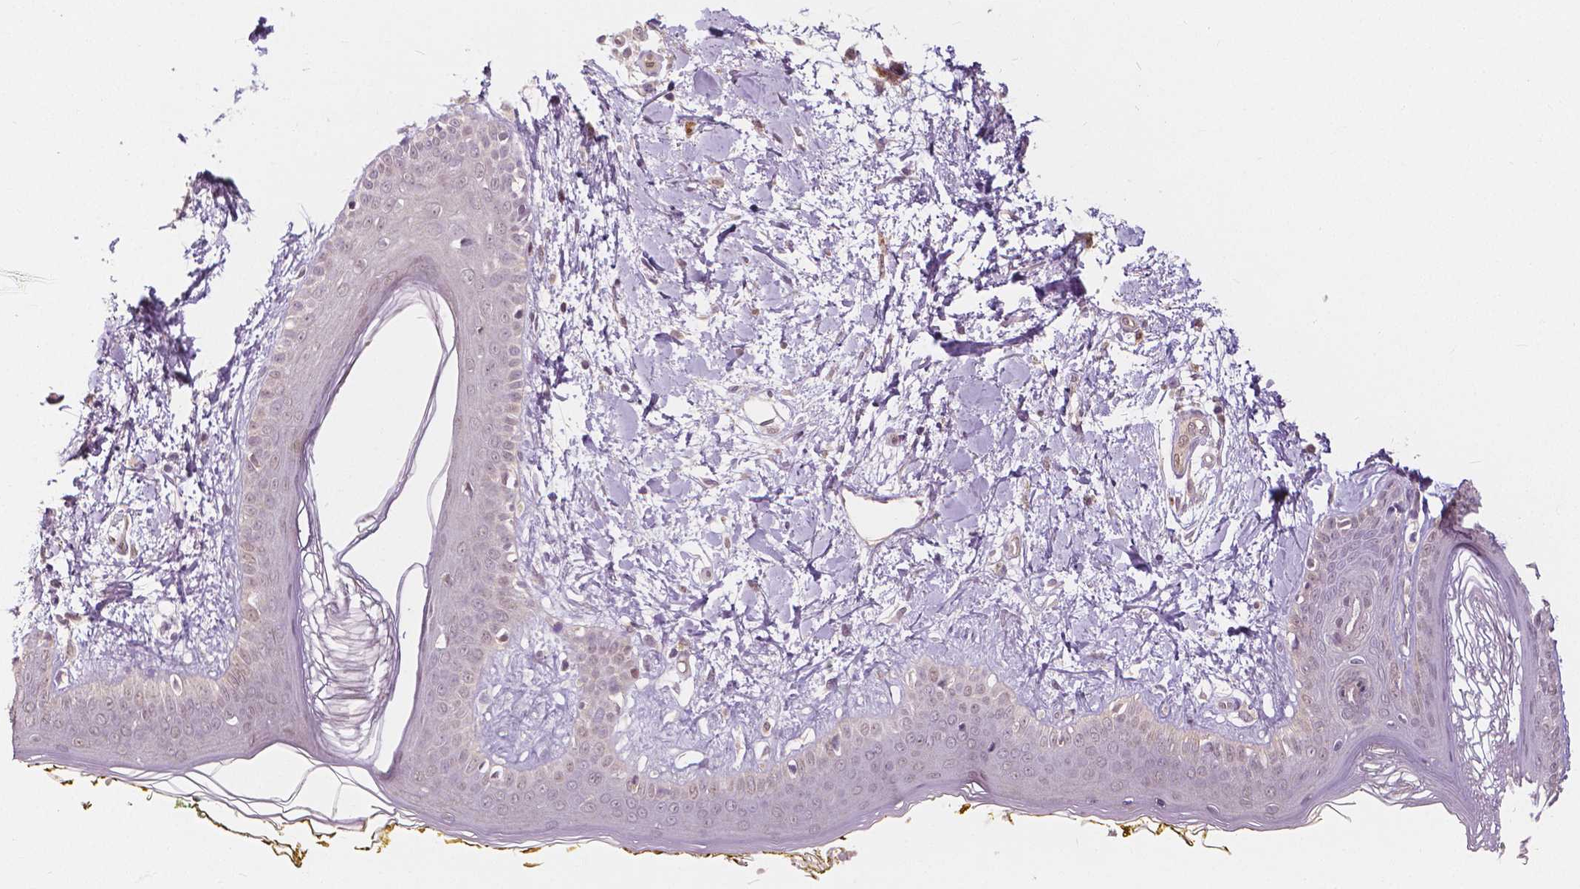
{"staining": {"intensity": "moderate", "quantity": ">75%", "location": "cytoplasmic/membranous,nuclear"}, "tissue": "skin", "cell_type": "Fibroblasts", "image_type": "normal", "snomed": [{"axis": "morphology", "description": "Normal tissue, NOS"}, {"axis": "topography", "description": "Skin"}], "caption": "A histopathology image of human skin stained for a protein shows moderate cytoplasmic/membranous,nuclear brown staining in fibroblasts. The protein is shown in brown color, while the nuclei are stained blue.", "gene": "NAPRT", "patient": {"sex": "female", "age": 34}}